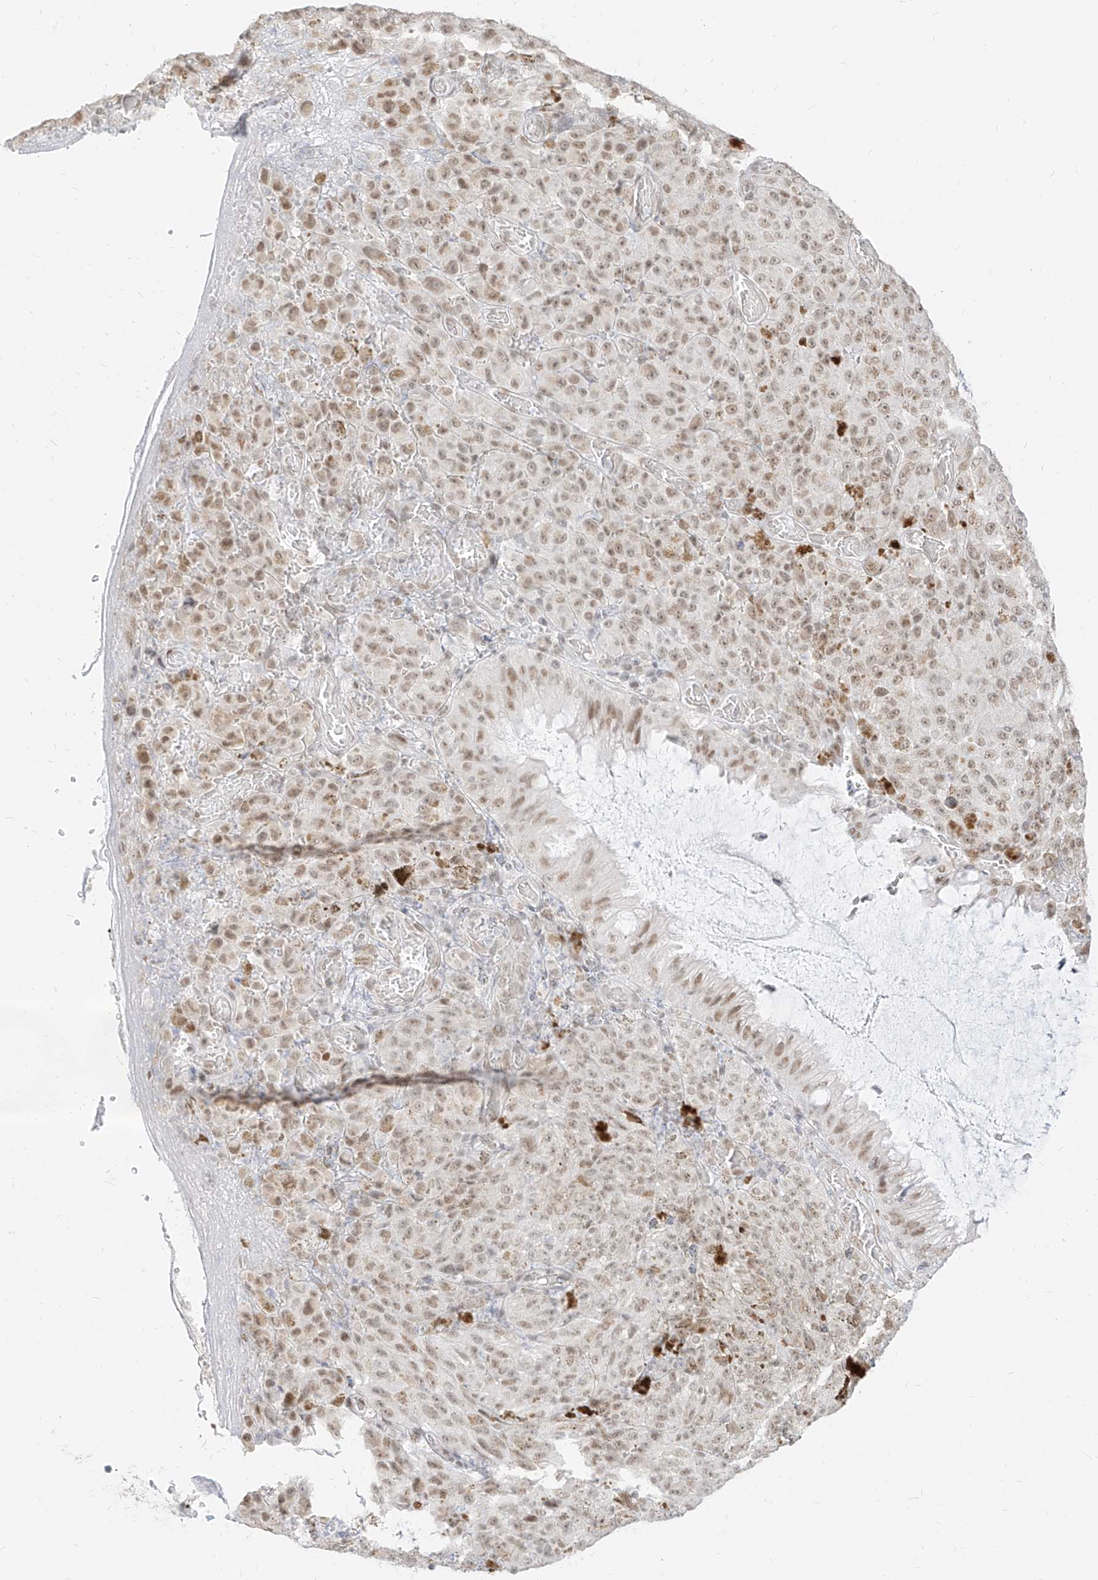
{"staining": {"intensity": "moderate", "quantity": ">75%", "location": "nuclear"}, "tissue": "melanoma", "cell_type": "Tumor cells", "image_type": "cancer", "snomed": [{"axis": "morphology", "description": "Malignant melanoma, NOS"}, {"axis": "topography", "description": "Rectum"}], "caption": "DAB immunohistochemical staining of human malignant melanoma demonstrates moderate nuclear protein staining in approximately >75% of tumor cells.", "gene": "SUPT5H", "patient": {"sex": "female", "age": 81}}